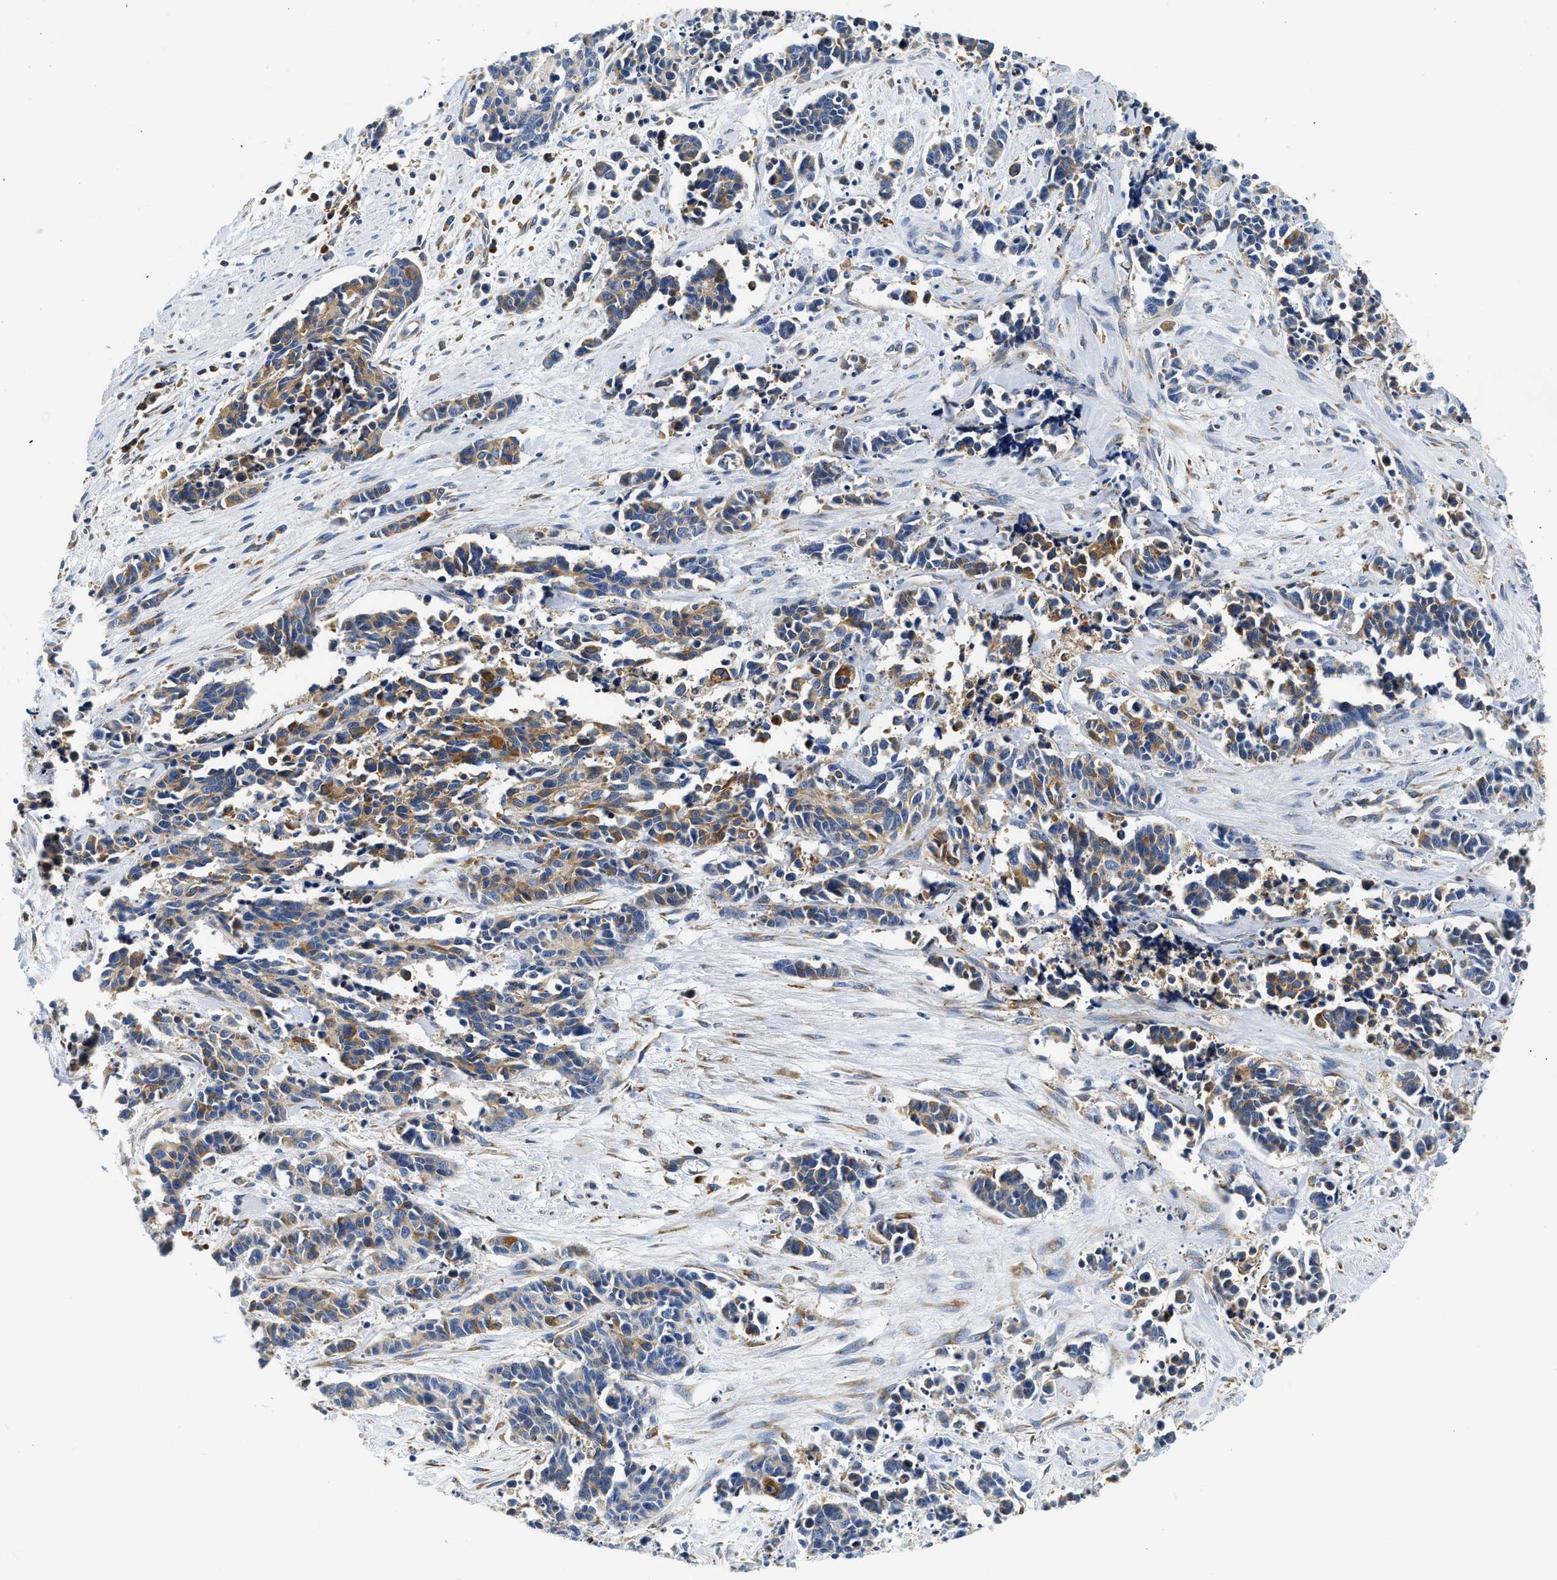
{"staining": {"intensity": "moderate", "quantity": "<25%", "location": "cytoplasmic/membranous"}, "tissue": "cervical cancer", "cell_type": "Tumor cells", "image_type": "cancer", "snomed": [{"axis": "morphology", "description": "Squamous cell carcinoma, NOS"}, {"axis": "topography", "description": "Cervix"}], "caption": "Moderate cytoplasmic/membranous expression for a protein is seen in approximately <25% of tumor cells of squamous cell carcinoma (cervical) using immunohistochemistry.", "gene": "HDHD3", "patient": {"sex": "female", "age": 35}}